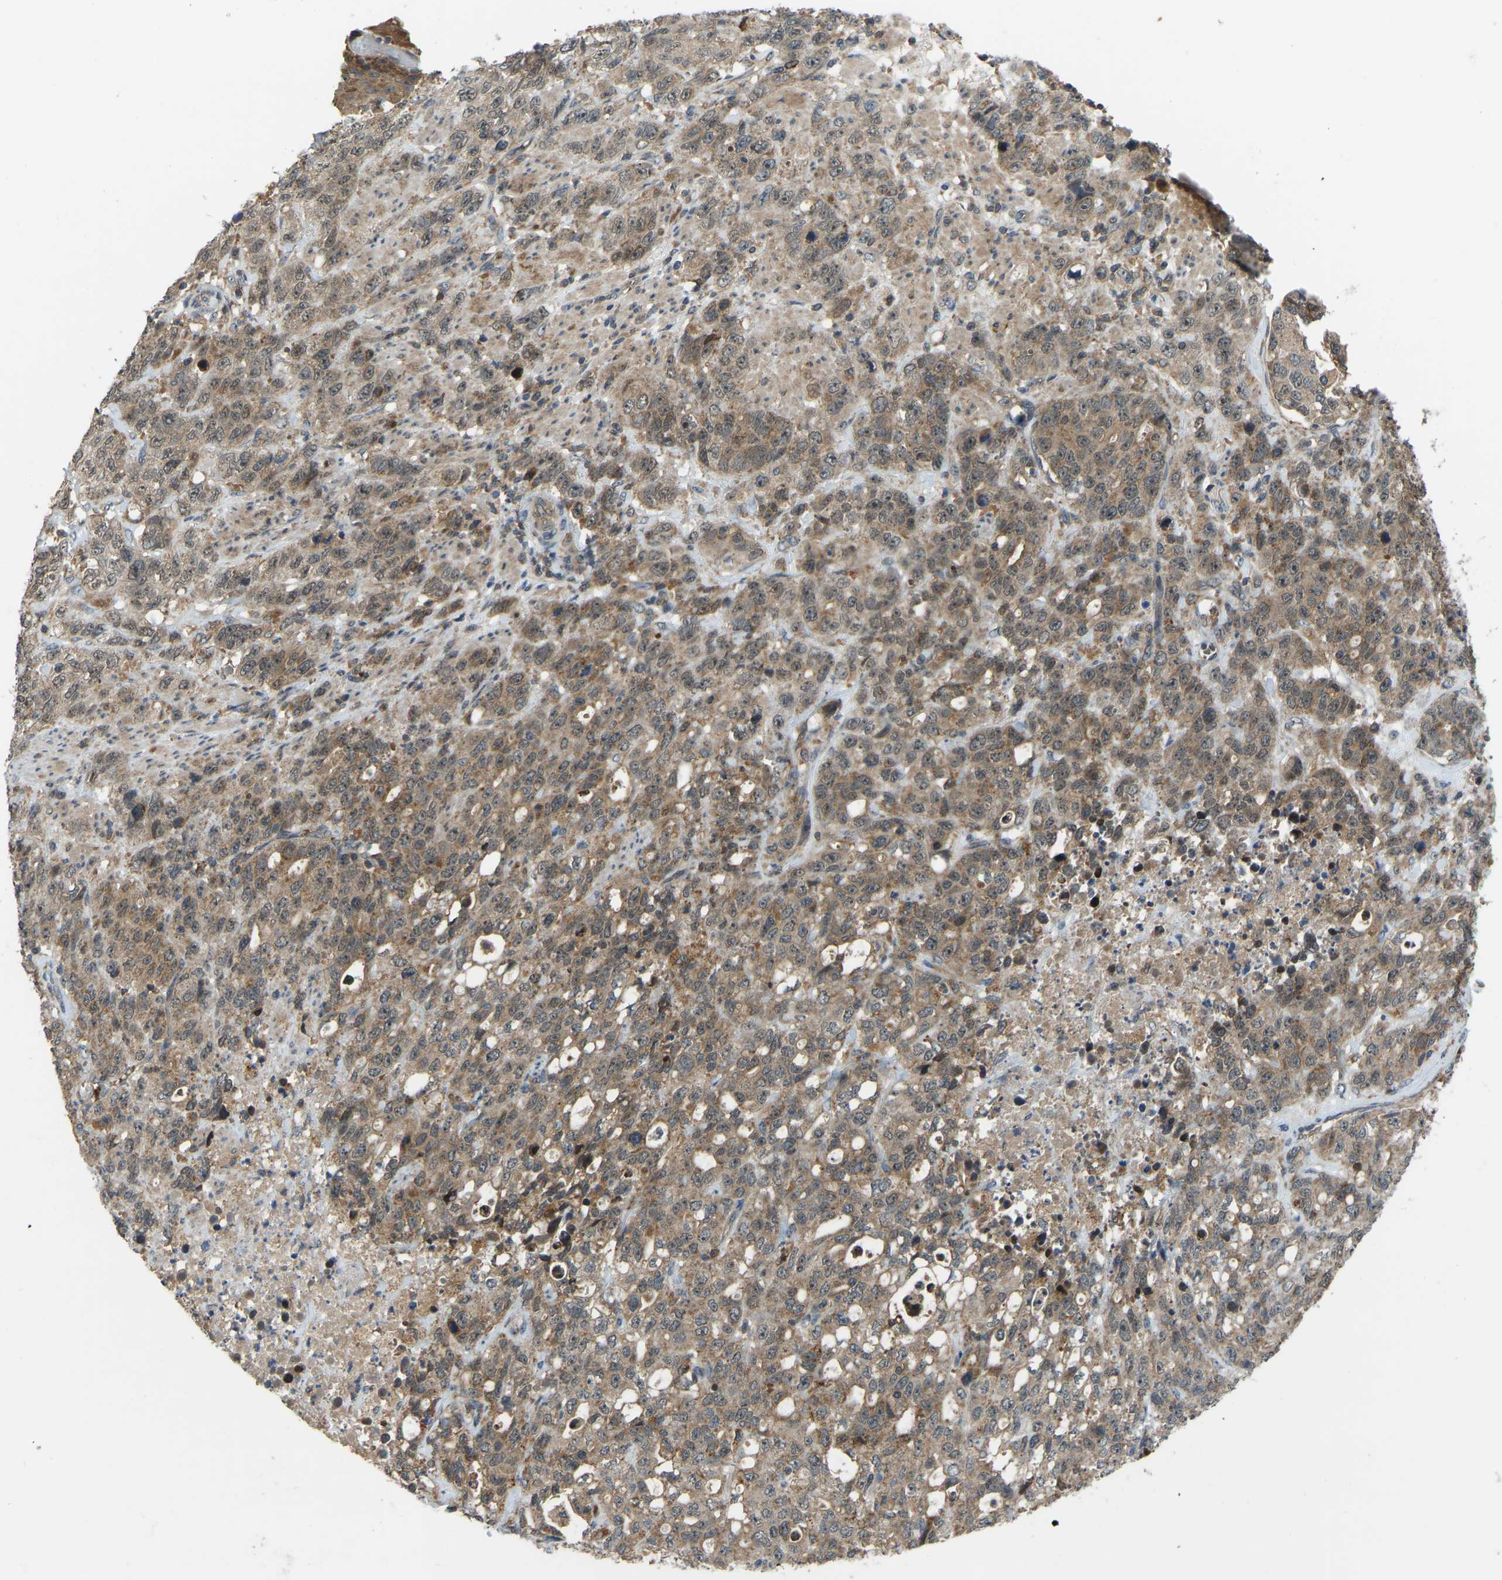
{"staining": {"intensity": "moderate", "quantity": ">75%", "location": "cytoplasmic/membranous"}, "tissue": "stomach cancer", "cell_type": "Tumor cells", "image_type": "cancer", "snomed": [{"axis": "morphology", "description": "Adenocarcinoma, NOS"}, {"axis": "topography", "description": "Stomach"}], "caption": "Immunohistochemistry (IHC) photomicrograph of human stomach adenocarcinoma stained for a protein (brown), which reveals medium levels of moderate cytoplasmic/membranous positivity in about >75% of tumor cells.", "gene": "ZNF71", "patient": {"sex": "male", "age": 48}}